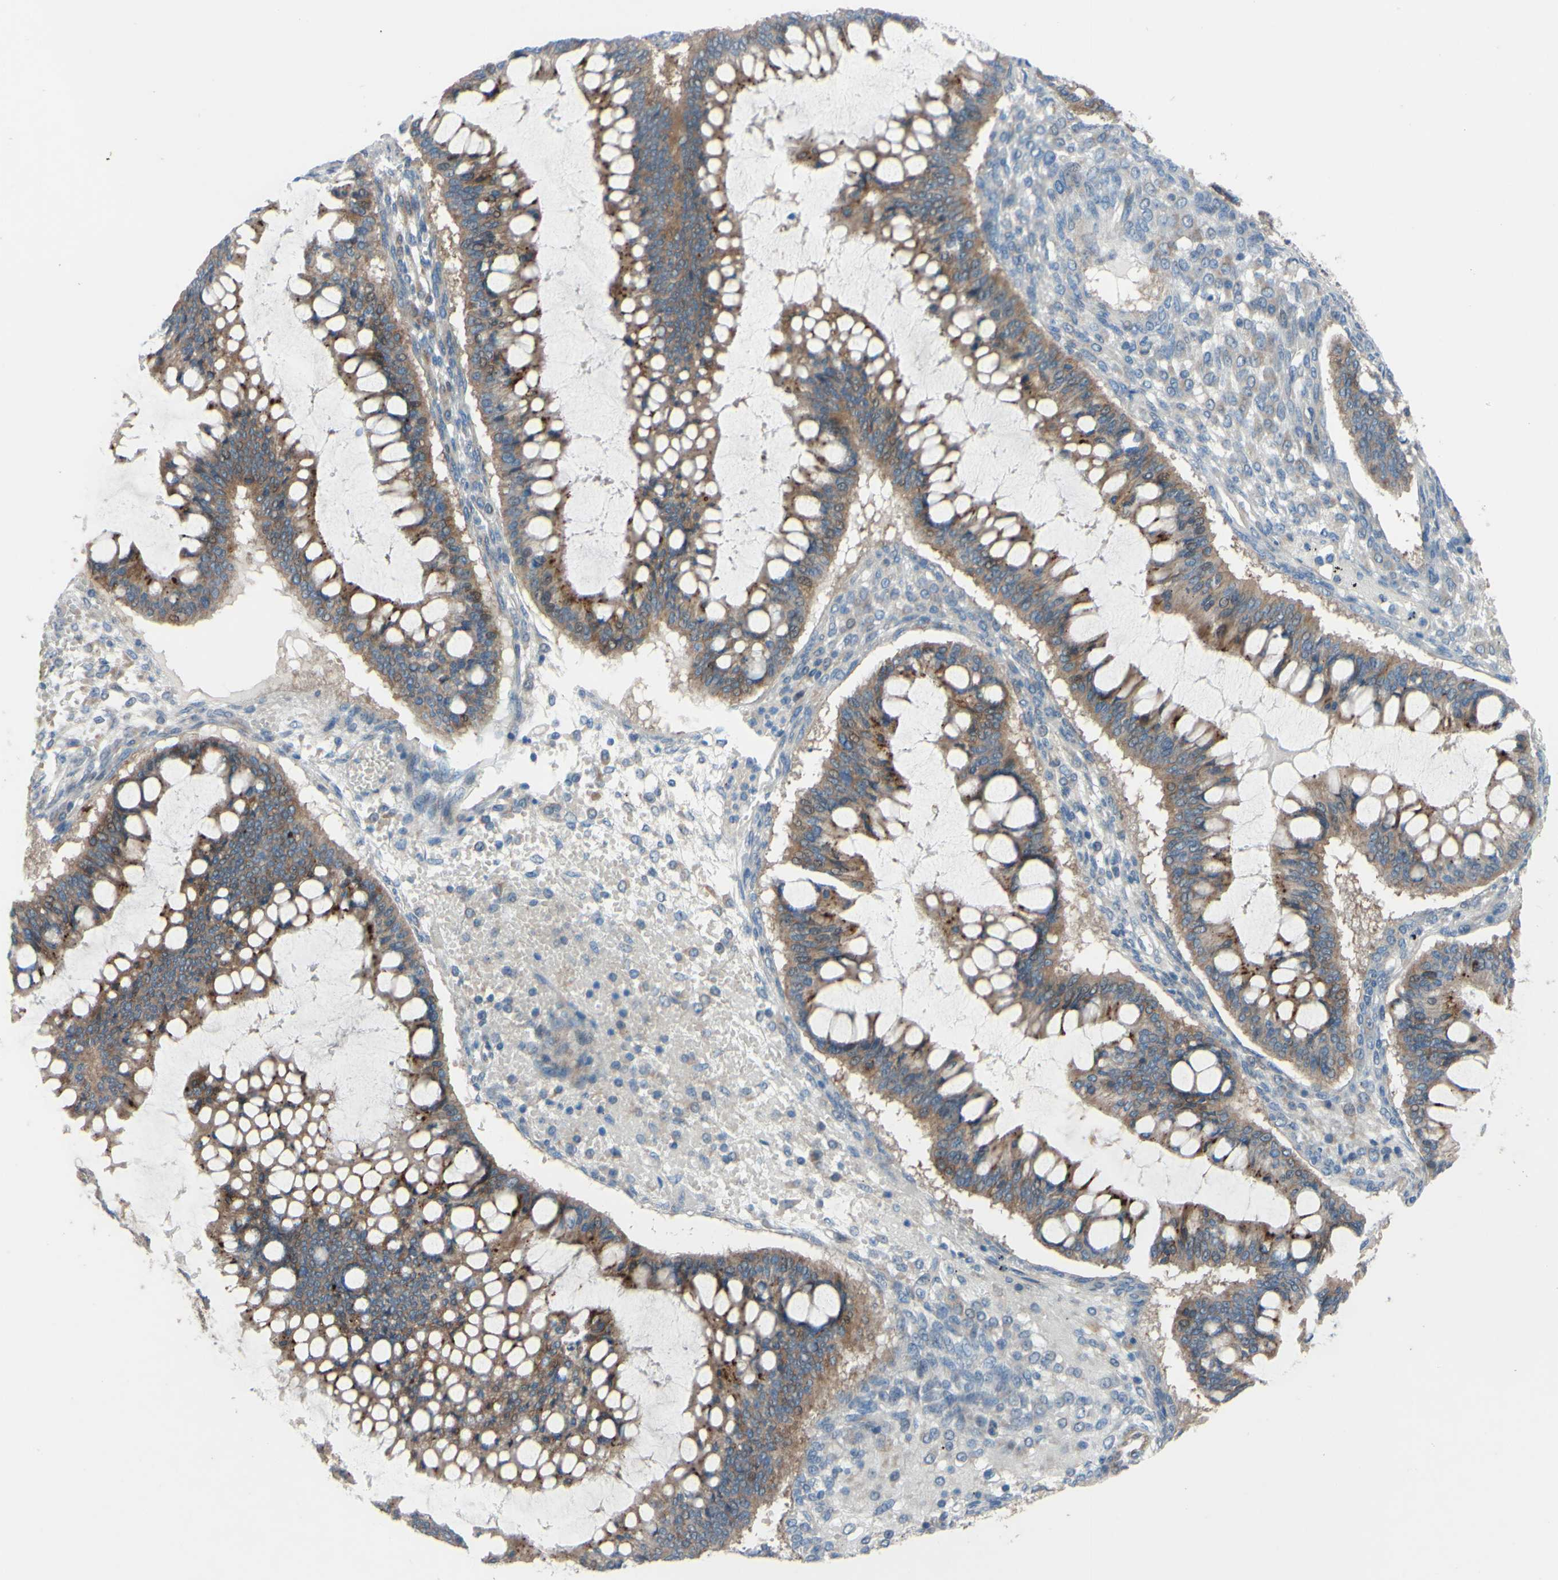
{"staining": {"intensity": "moderate", "quantity": ">75%", "location": "cytoplasmic/membranous"}, "tissue": "ovarian cancer", "cell_type": "Tumor cells", "image_type": "cancer", "snomed": [{"axis": "morphology", "description": "Cystadenocarcinoma, mucinous, NOS"}, {"axis": "topography", "description": "Ovary"}], "caption": "A high-resolution histopathology image shows immunohistochemistry (IHC) staining of mucinous cystadenocarcinoma (ovarian), which displays moderate cytoplasmic/membranous staining in approximately >75% of tumor cells. The protein is shown in brown color, while the nuclei are stained blue.", "gene": "CDCP1", "patient": {"sex": "female", "age": 73}}